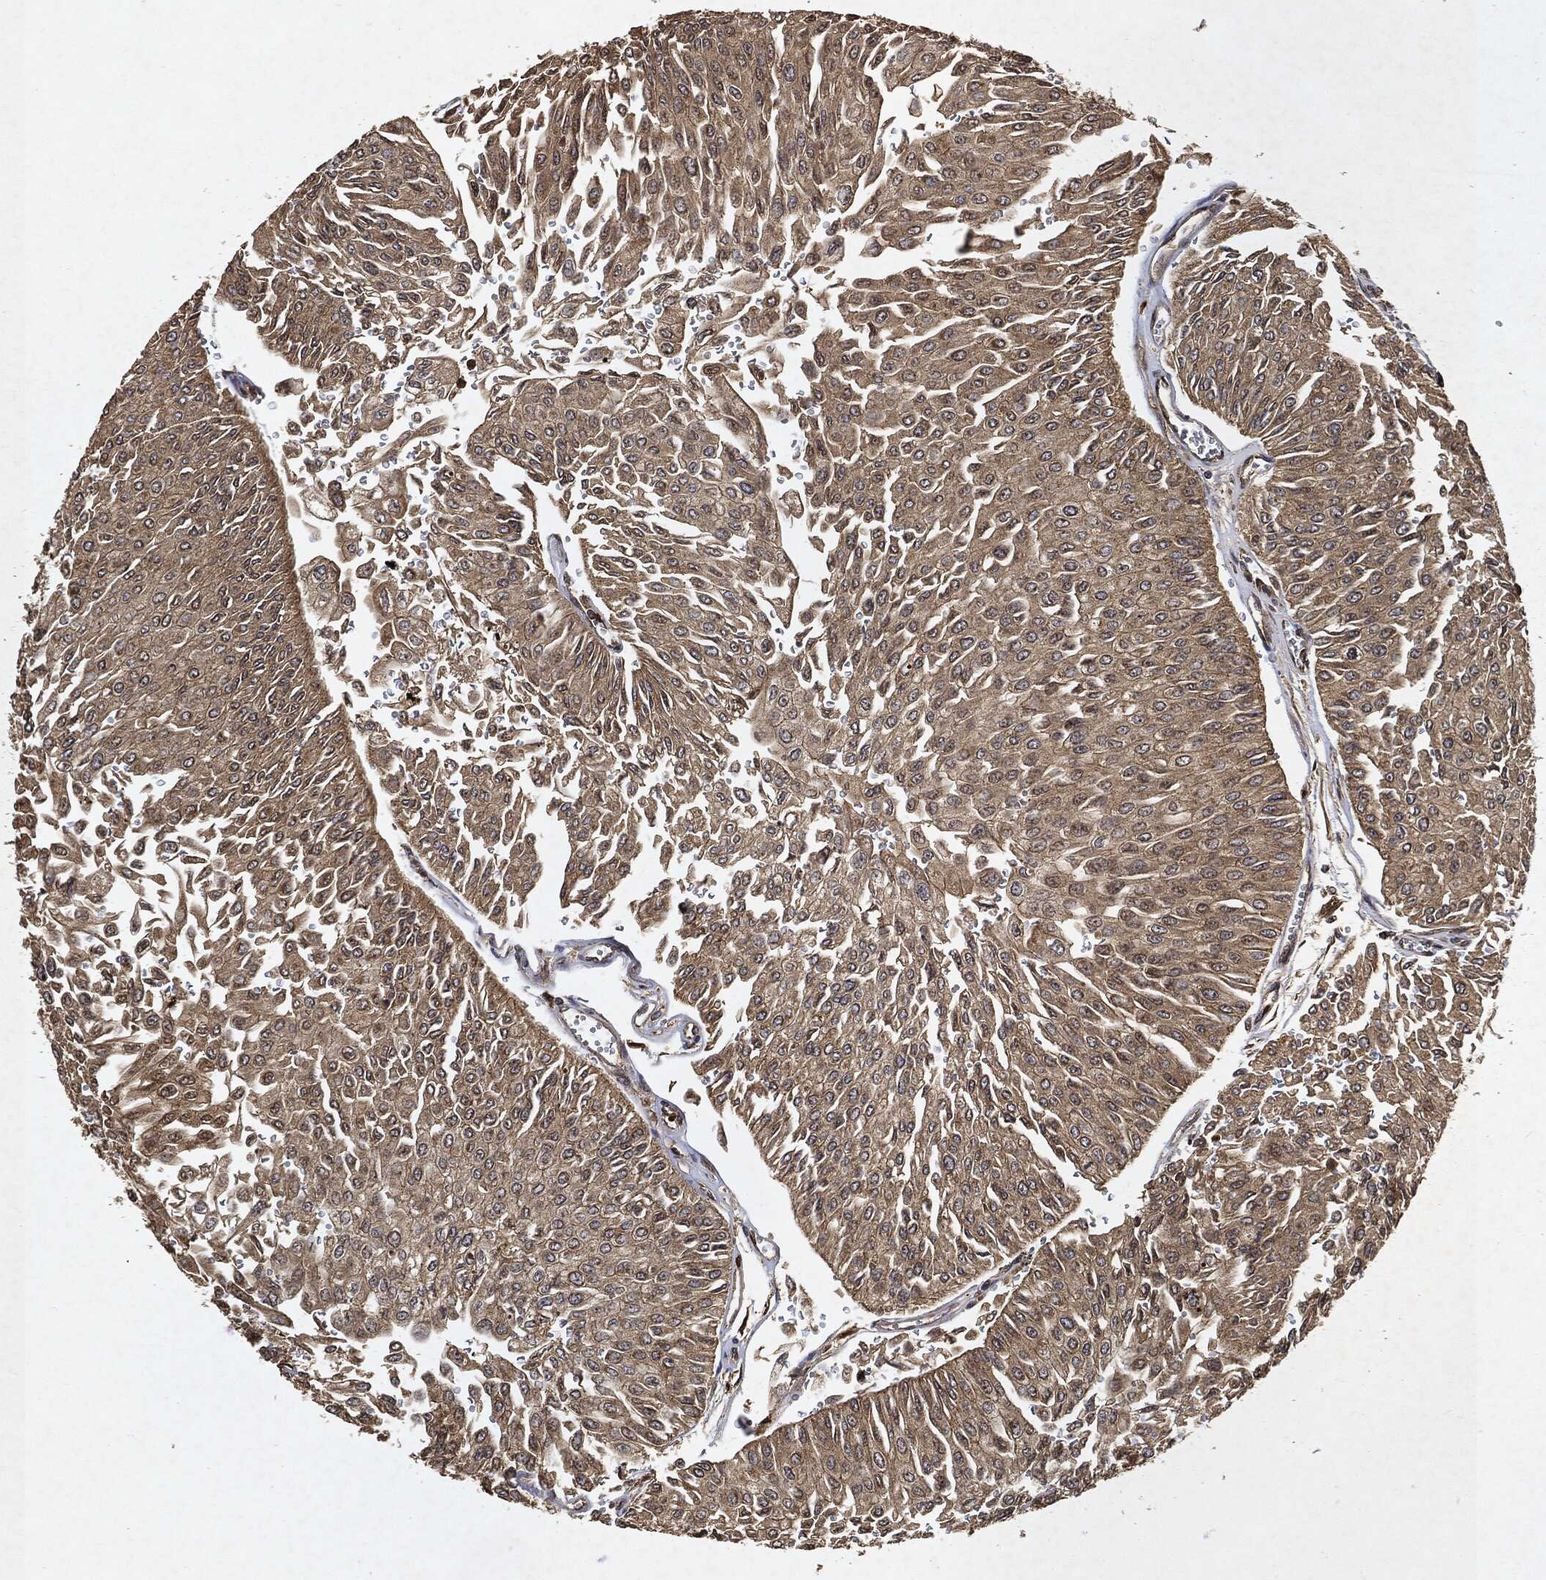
{"staining": {"intensity": "moderate", "quantity": ">75%", "location": "cytoplasmic/membranous"}, "tissue": "urothelial cancer", "cell_type": "Tumor cells", "image_type": "cancer", "snomed": [{"axis": "morphology", "description": "Urothelial carcinoma, Low grade"}, {"axis": "topography", "description": "Urinary bladder"}], "caption": "Protein expression analysis of human urothelial cancer reveals moderate cytoplasmic/membranous expression in approximately >75% of tumor cells. (Stains: DAB (3,3'-diaminobenzidine) in brown, nuclei in blue, Microscopy: brightfield microscopy at high magnification).", "gene": "ZNF226", "patient": {"sex": "male", "age": 67}}